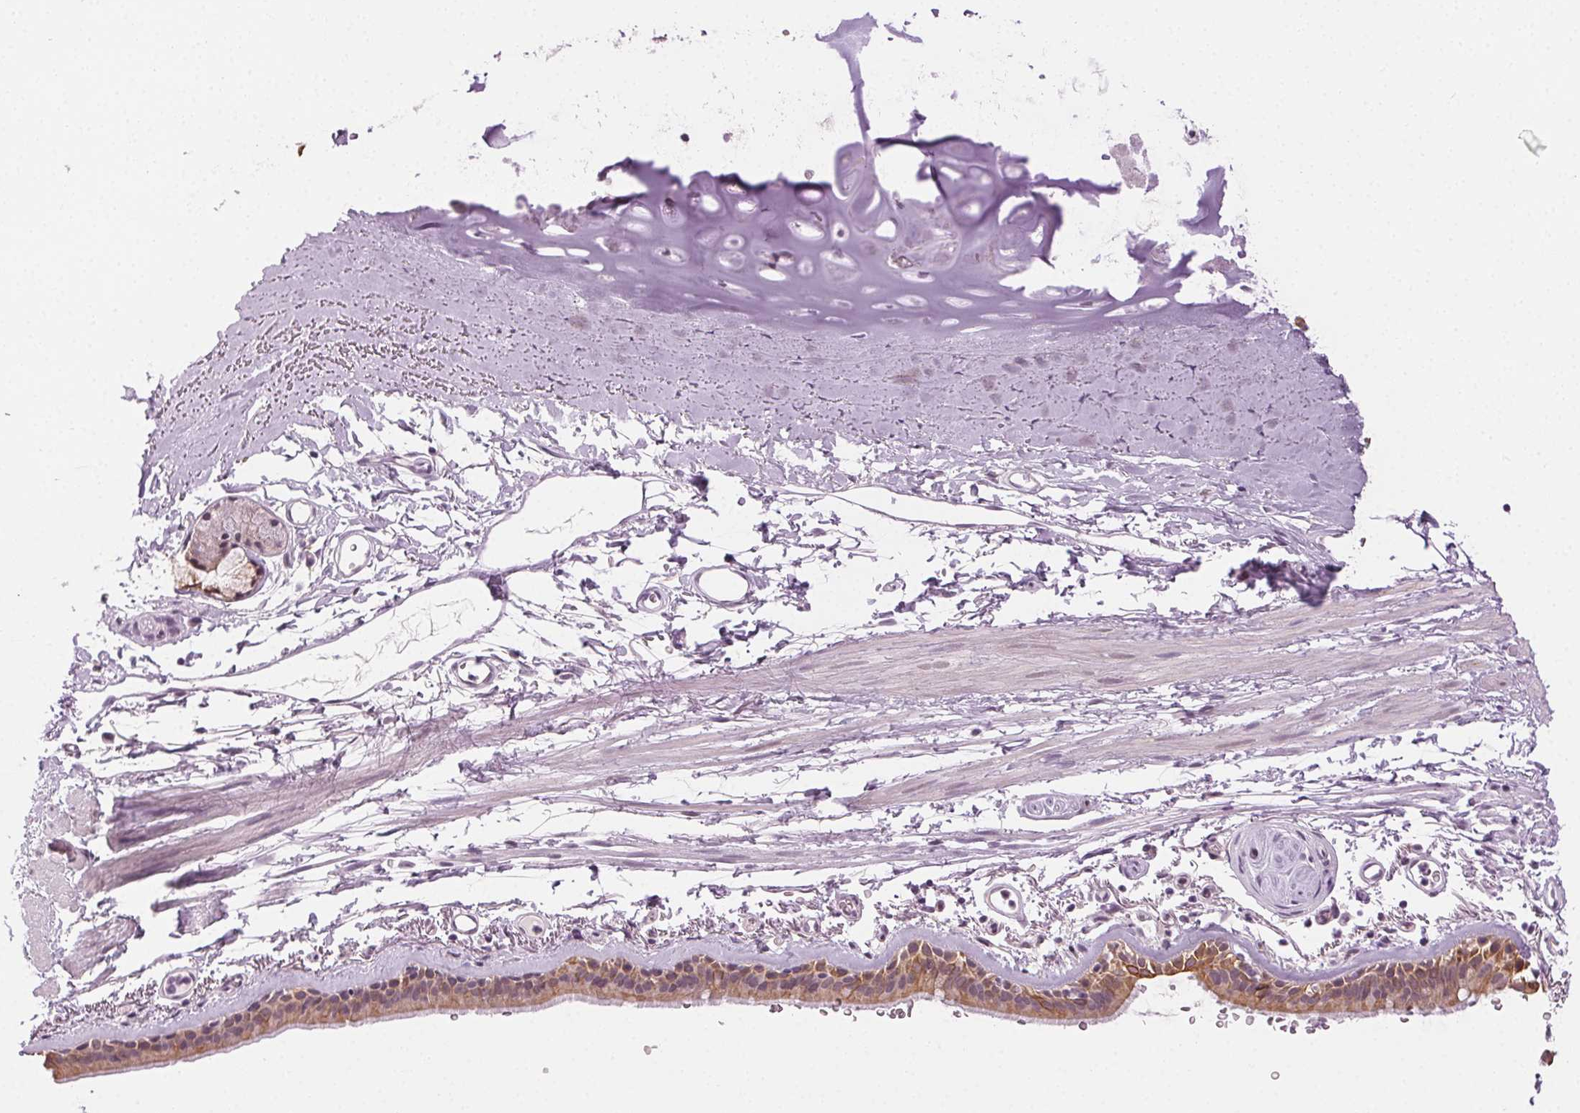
{"staining": {"intensity": "moderate", "quantity": ">75%", "location": "cytoplasmic/membranous"}, "tissue": "bronchus", "cell_type": "Respiratory epithelial cells", "image_type": "normal", "snomed": [{"axis": "morphology", "description": "Normal tissue, NOS"}, {"axis": "topography", "description": "Lymph node"}, {"axis": "topography", "description": "Bronchus"}], "caption": "Respiratory epithelial cells demonstrate medium levels of moderate cytoplasmic/membranous positivity in about >75% of cells in unremarkable bronchus. The protein of interest is shown in brown color, while the nuclei are stained blue.", "gene": "AIF1L", "patient": {"sex": "female", "age": 70}}